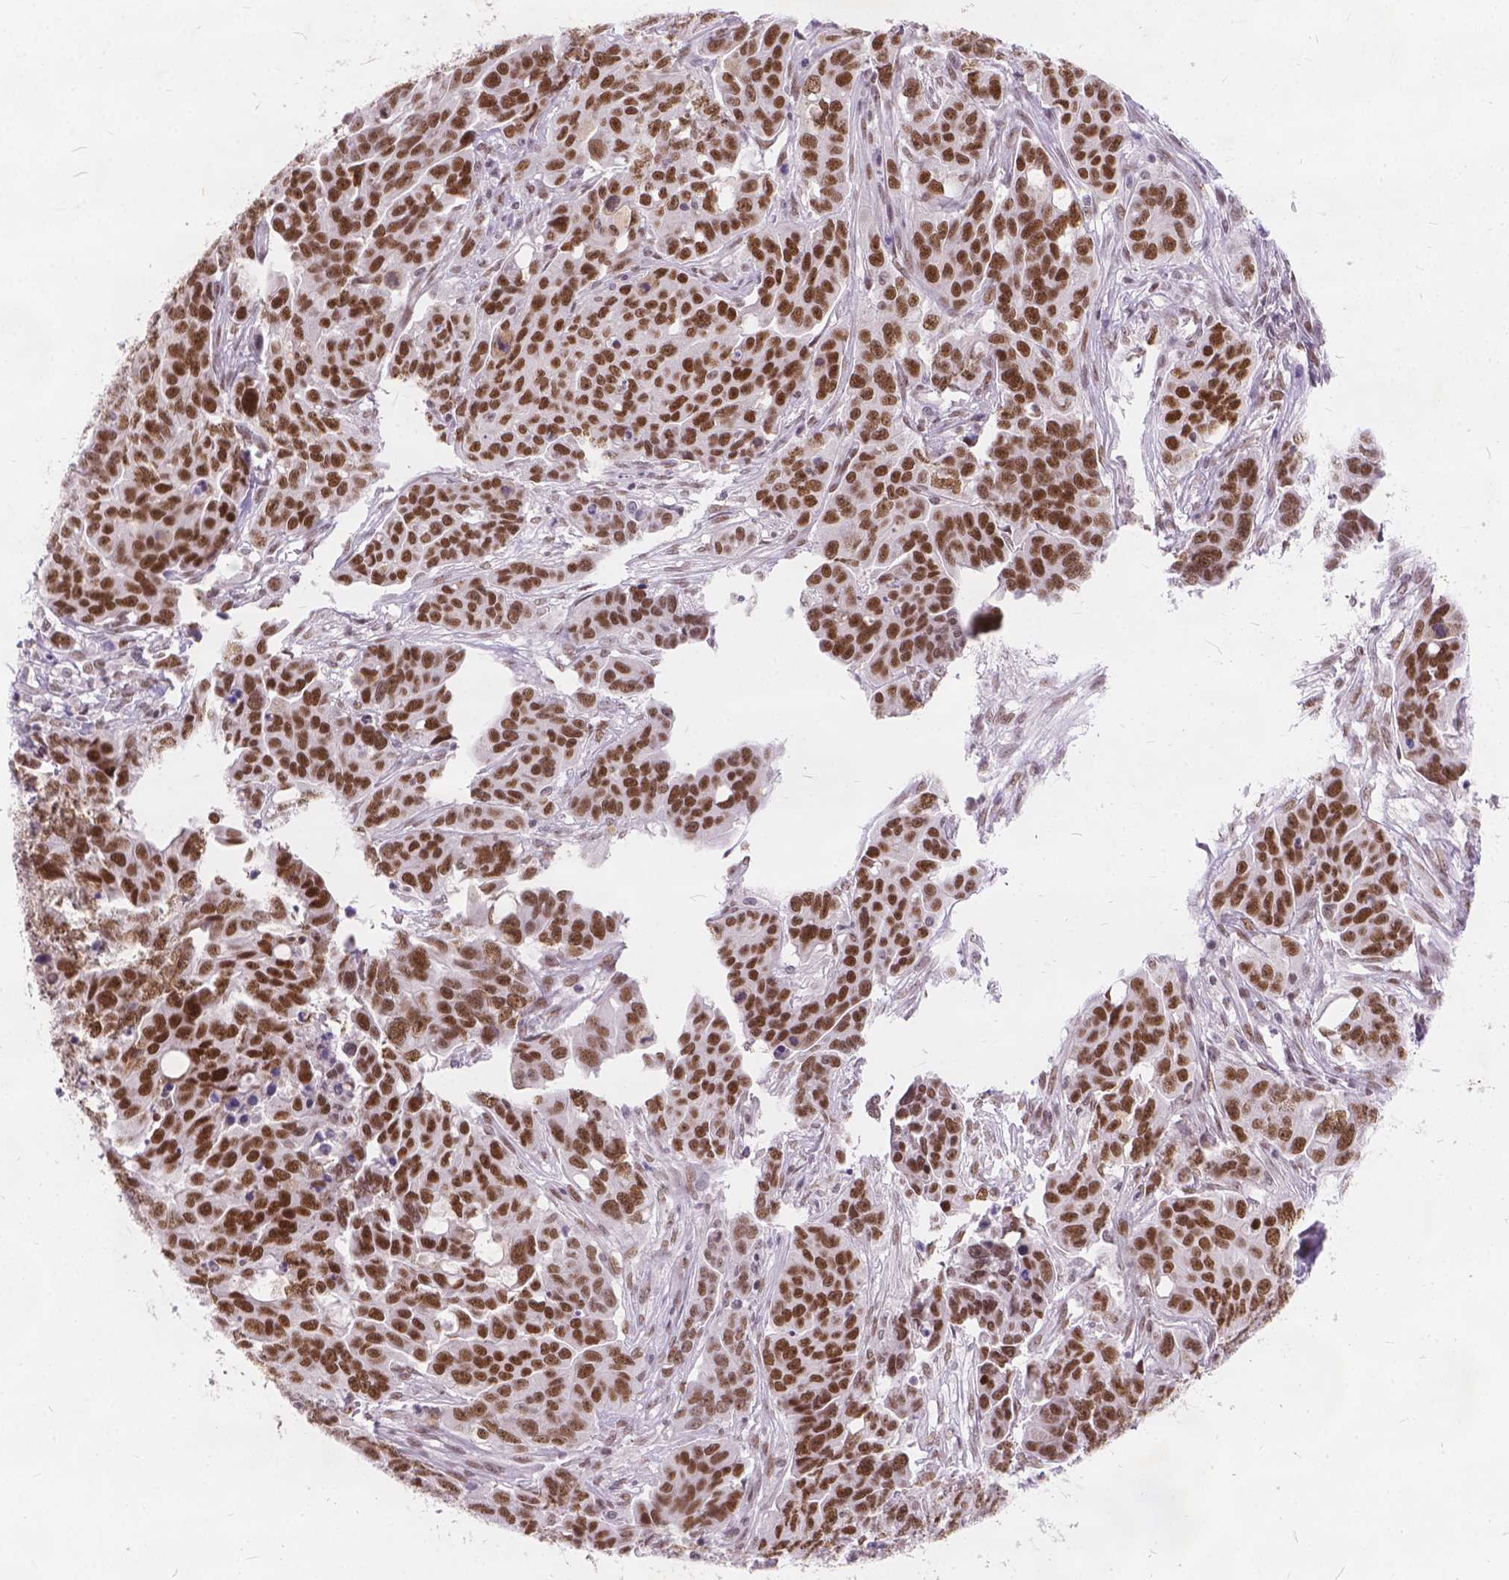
{"staining": {"intensity": "moderate", "quantity": ">75%", "location": "nuclear"}, "tissue": "ovarian cancer", "cell_type": "Tumor cells", "image_type": "cancer", "snomed": [{"axis": "morphology", "description": "Carcinoma, endometroid"}, {"axis": "topography", "description": "Ovary"}], "caption": "This photomicrograph displays endometroid carcinoma (ovarian) stained with IHC to label a protein in brown. The nuclear of tumor cells show moderate positivity for the protein. Nuclei are counter-stained blue.", "gene": "FAM53A", "patient": {"sex": "female", "age": 78}}